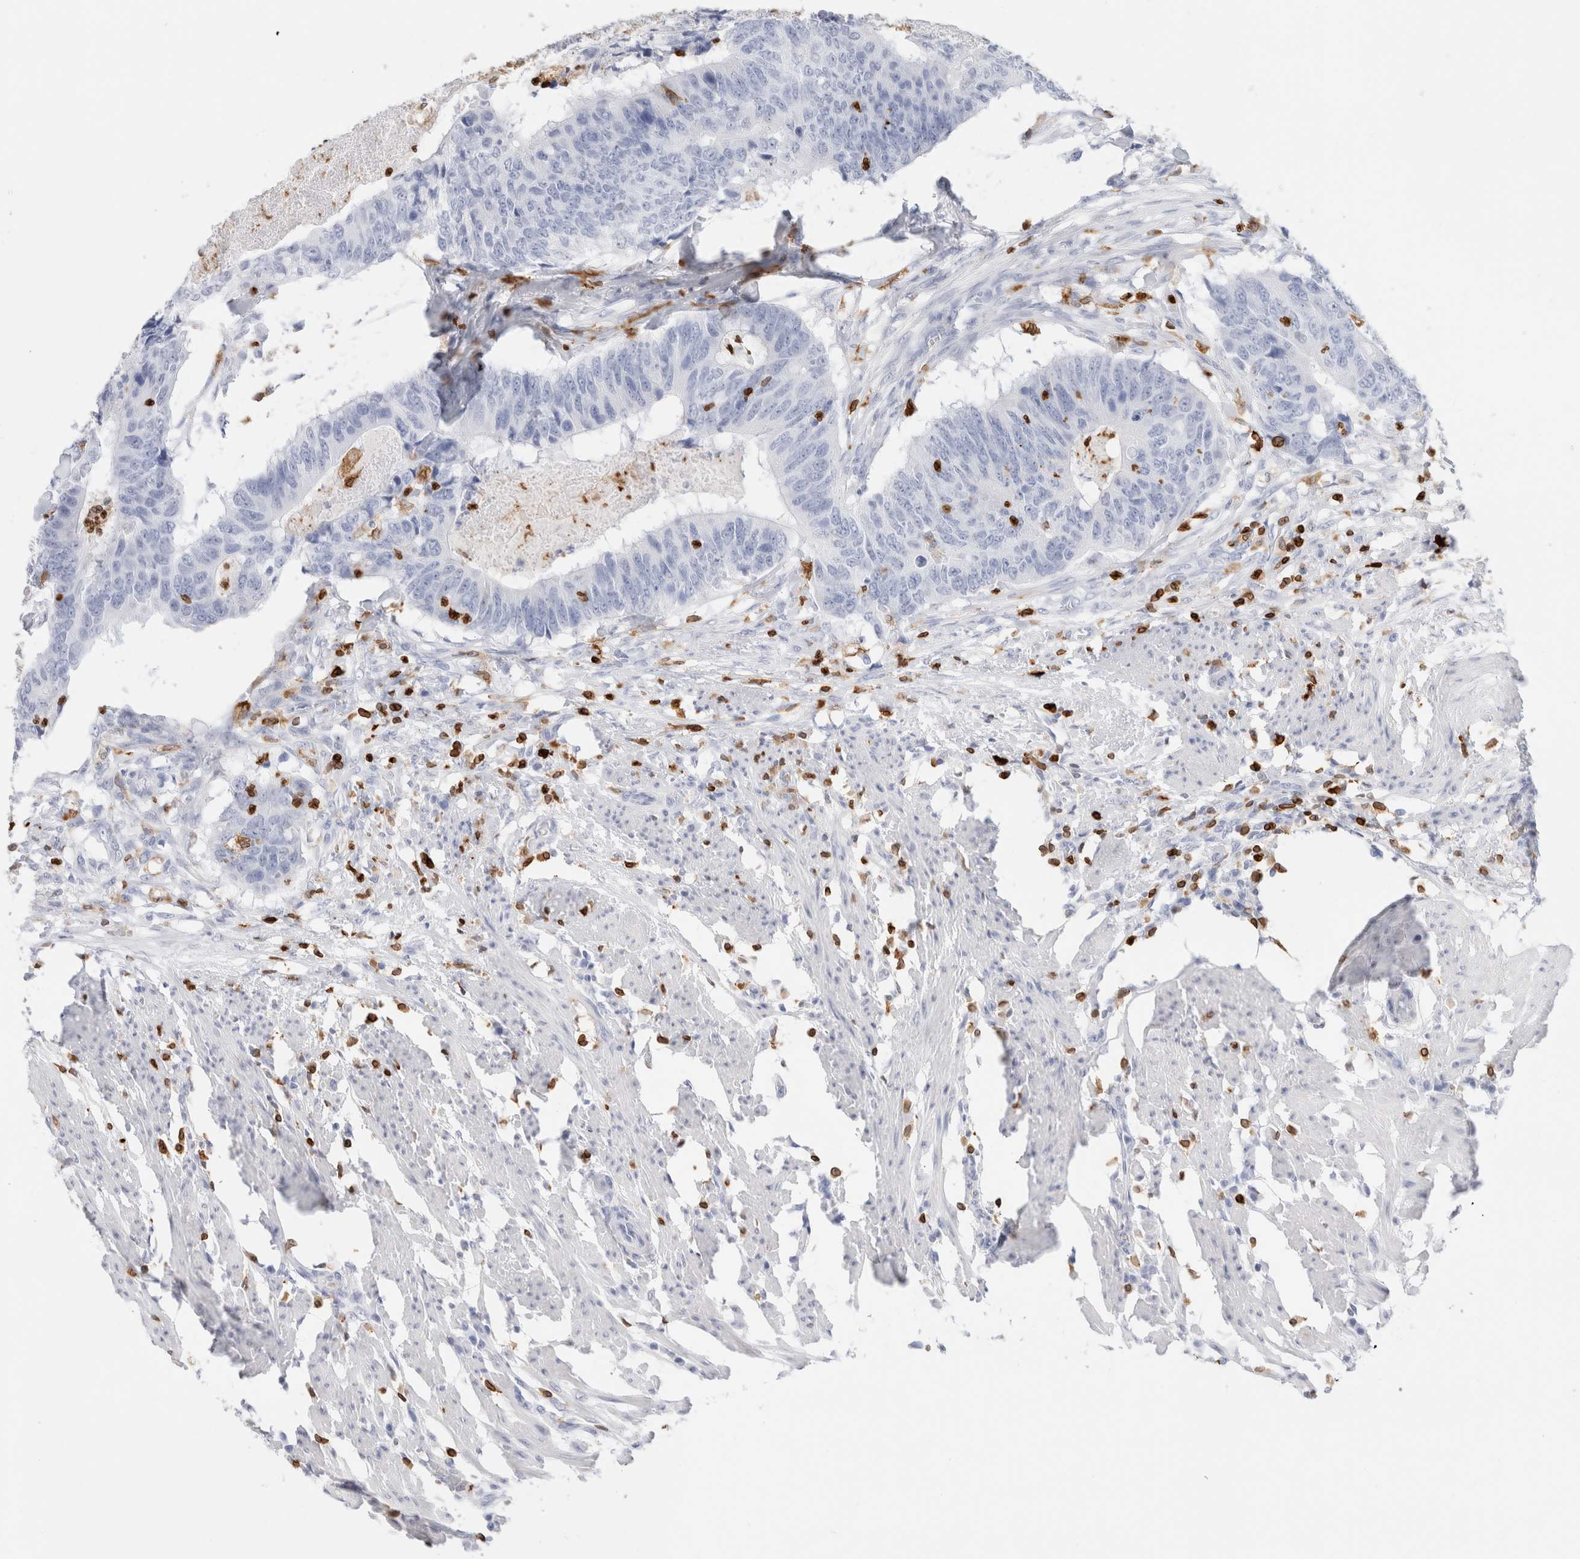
{"staining": {"intensity": "negative", "quantity": "none", "location": "none"}, "tissue": "colorectal cancer", "cell_type": "Tumor cells", "image_type": "cancer", "snomed": [{"axis": "morphology", "description": "Adenocarcinoma, NOS"}, {"axis": "topography", "description": "Colon"}], "caption": "This micrograph is of adenocarcinoma (colorectal) stained with immunohistochemistry (IHC) to label a protein in brown with the nuclei are counter-stained blue. There is no staining in tumor cells.", "gene": "ALOX5AP", "patient": {"sex": "male", "age": 56}}